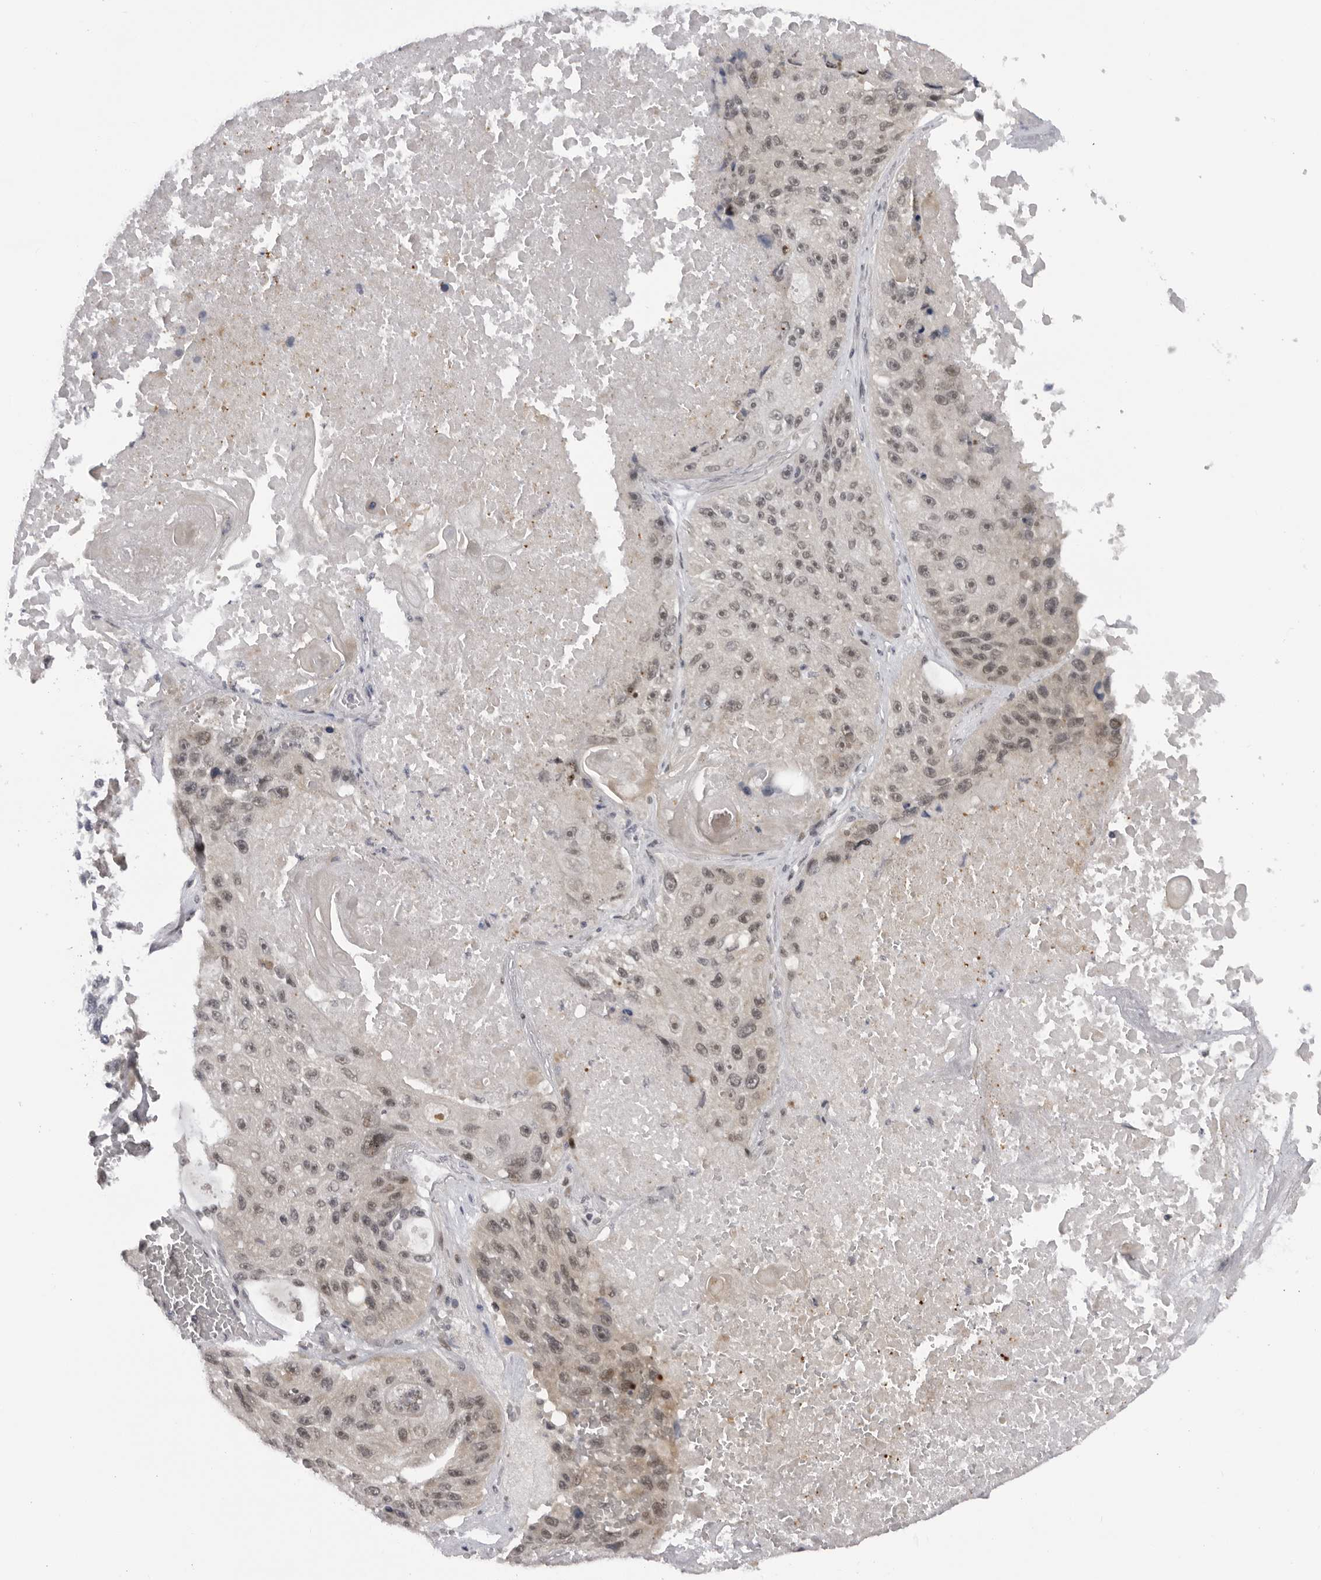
{"staining": {"intensity": "moderate", "quantity": ">75%", "location": "cytoplasmic/membranous,nuclear"}, "tissue": "lung cancer", "cell_type": "Tumor cells", "image_type": "cancer", "snomed": [{"axis": "morphology", "description": "Squamous cell carcinoma, NOS"}, {"axis": "topography", "description": "Lung"}], "caption": "About >75% of tumor cells in human lung cancer (squamous cell carcinoma) reveal moderate cytoplasmic/membranous and nuclear protein staining as visualized by brown immunohistochemical staining.", "gene": "ALPK2", "patient": {"sex": "male", "age": 61}}